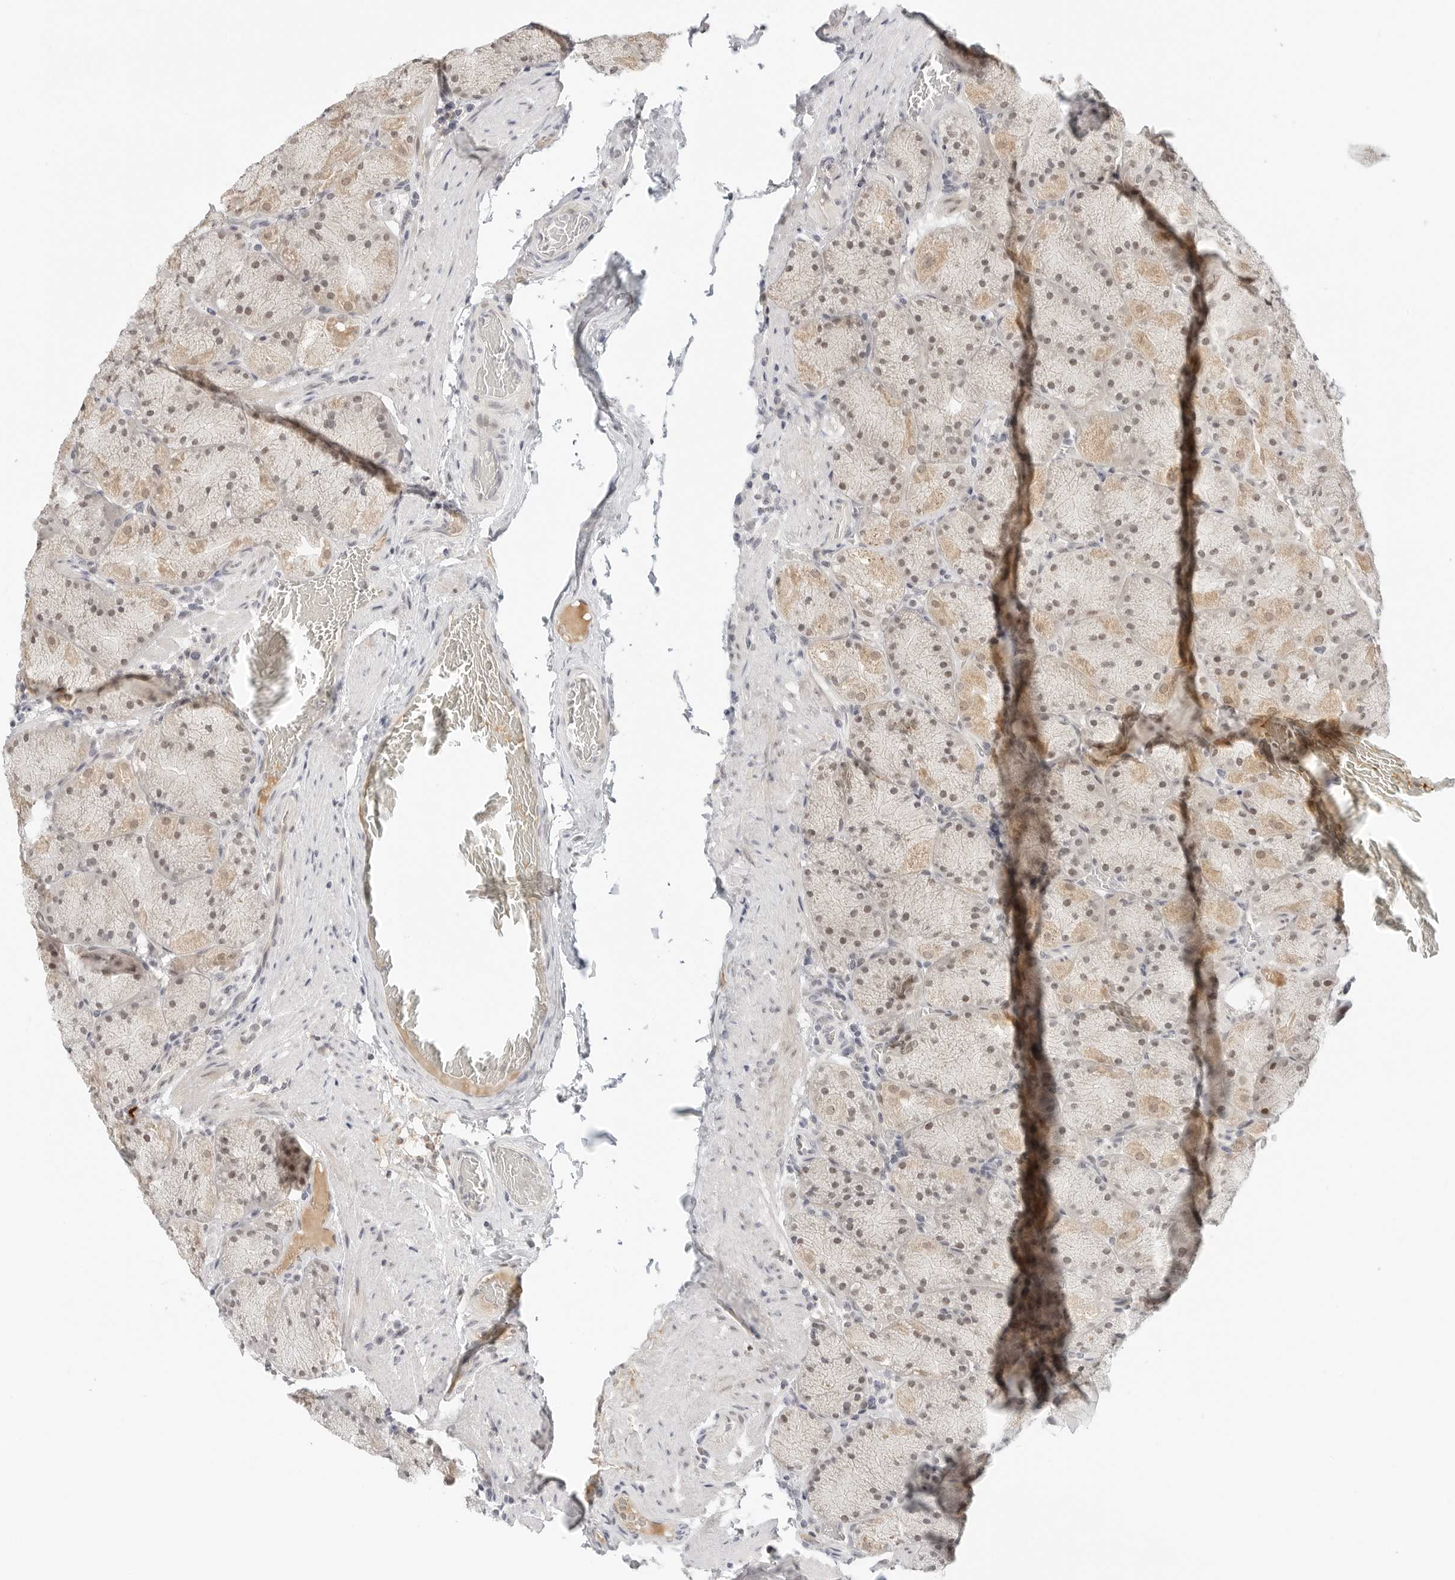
{"staining": {"intensity": "moderate", "quantity": ">75%", "location": "cytoplasmic/membranous,nuclear"}, "tissue": "stomach", "cell_type": "Glandular cells", "image_type": "normal", "snomed": [{"axis": "morphology", "description": "Normal tissue, NOS"}, {"axis": "topography", "description": "Stomach, upper"}, {"axis": "topography", "description": "Stomach"}], "caption": "Brown immunohistochemical staining in benign stomach demonstrates moderate cytoplasmic/membranous,nuclear staining in about >75% of glandular cells.", "gene": "TSEN2", "patient": {"sex": "male", "age": 48}}